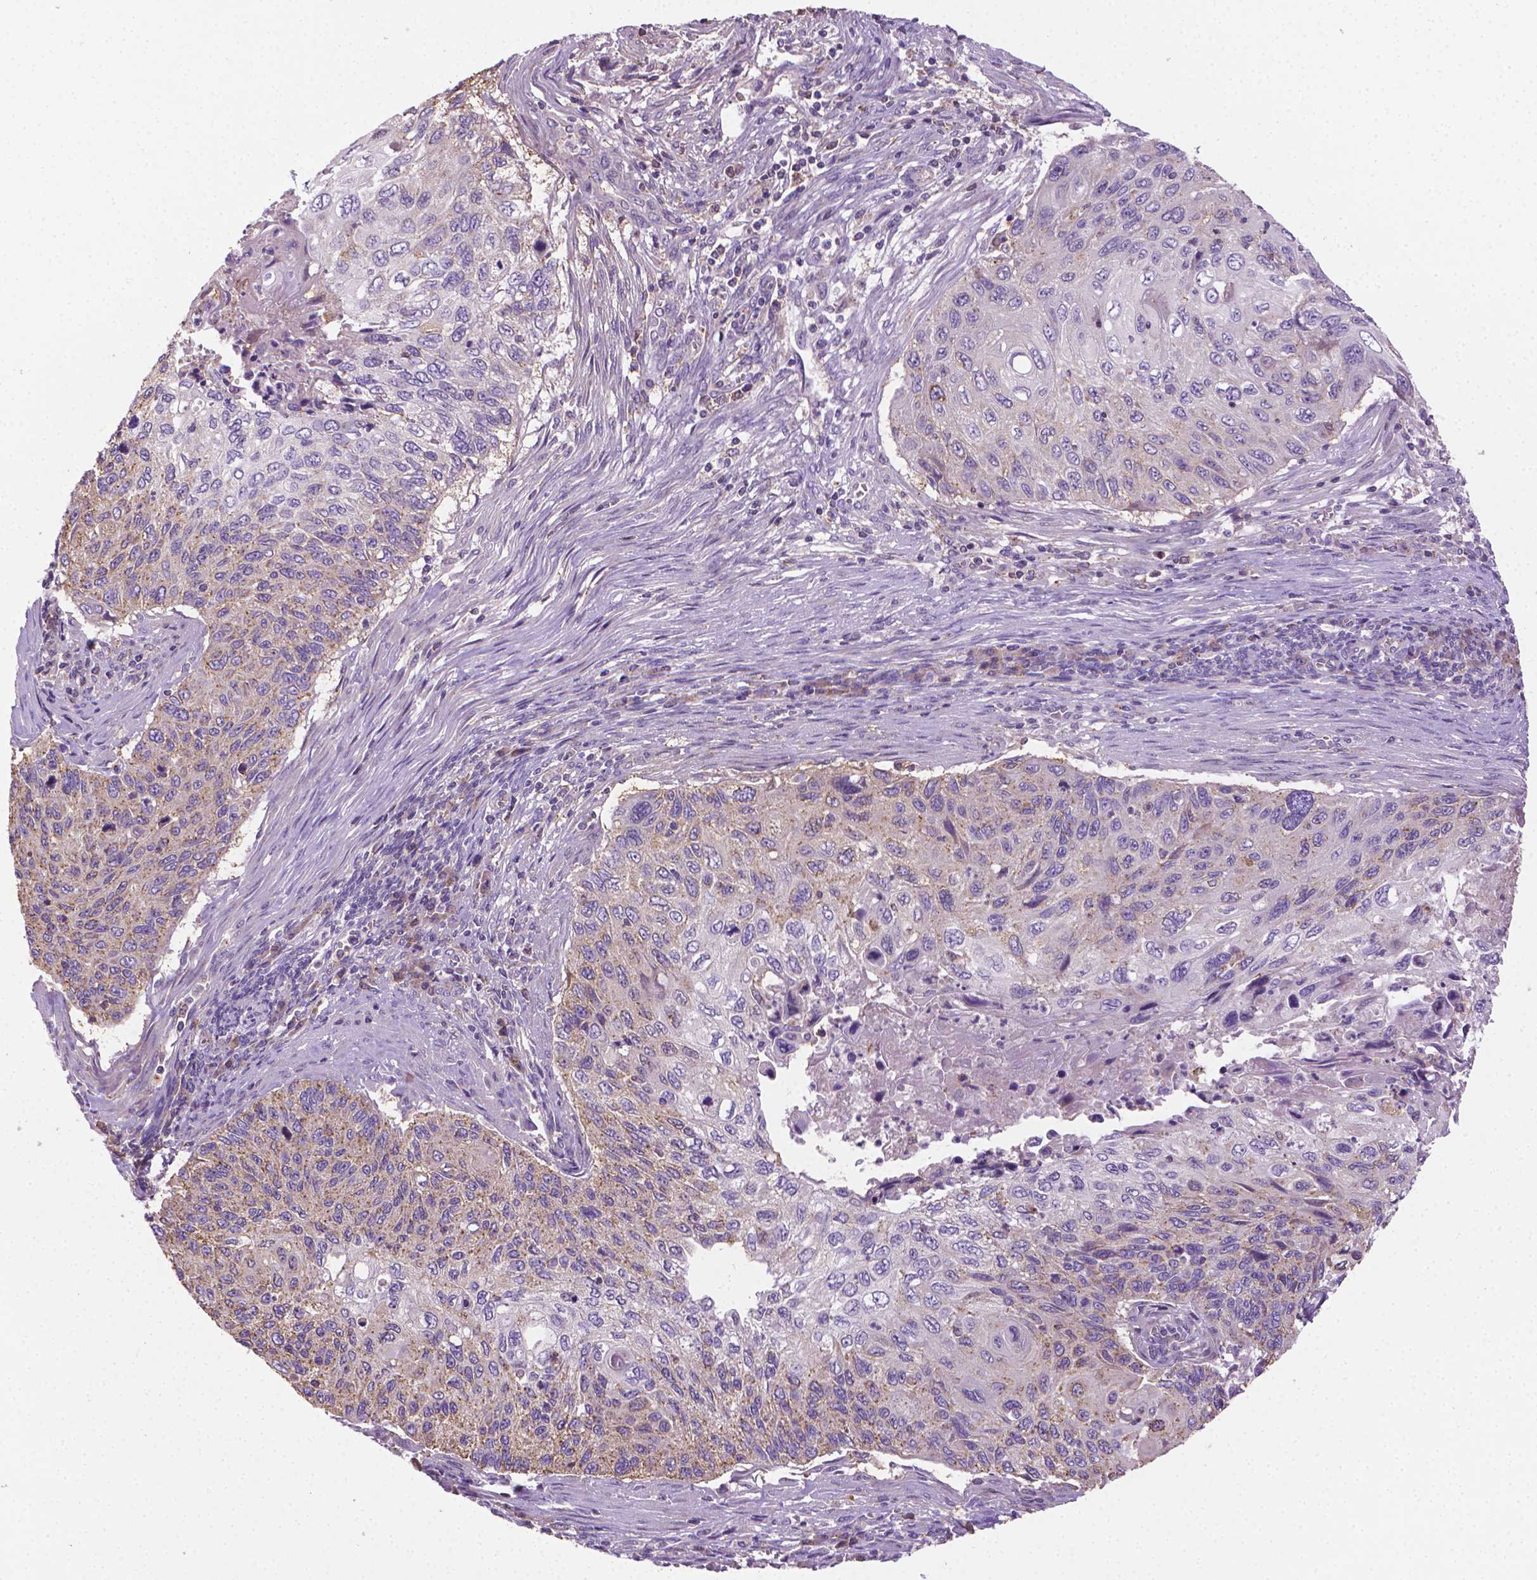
{"staining": {"intensity": "weak", "quantity": "25%-75%", "location": "cytoplasmic/membranous"}, "tissue": "cervical cancer", "cell_type": "Tumor cells", "image_type": "cancer", "snomed": [{"axis": "morphology", "description": "Squamous cell carcinoma, NOS"}, {"axis": "topography", "description": "Cervix"}], "caption": "Immunohistochemistry histopathology image of neoplastic tissue: cervical cancer stained using immunohistochemistry displays low levels of weak protein expression localized specifically in the cytoplasmic/membranous of tumor cells, appearing as a cytoplasmic/membranous brown color.", "gene": "SLC51B", "patient": {"sex": "female", "age": 70}}